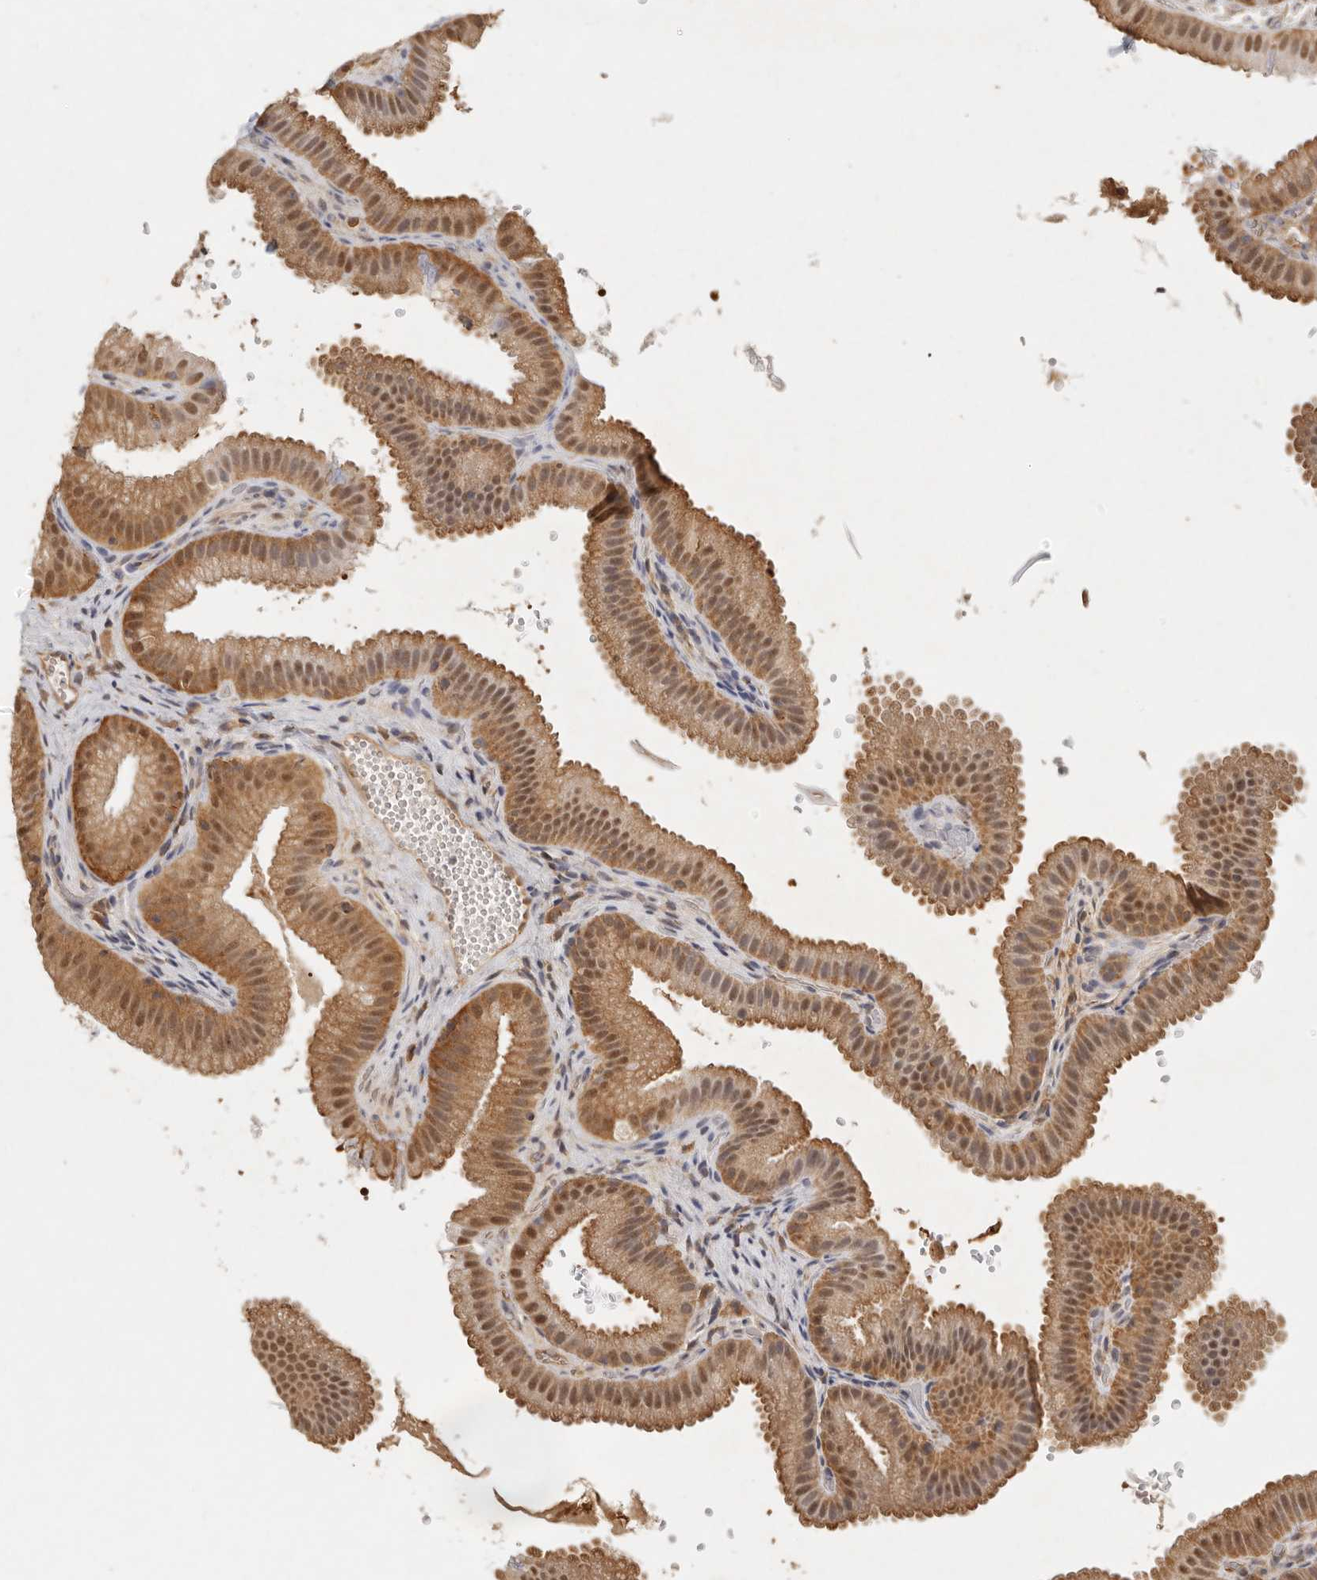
{"staining": {"intensity": "moderate", "quantity": ">75%", "location": "cytoplasmic/membranous,nuclear"}, "tissue": "gallbladder", "cell_type": "Glandular cells", "image_type": "normal", "snomed": [{"axis": "morphology", "description": "Normal tissue, NOS"}, {"axis": "topography", "description": "Gallbladder"}], "caption": "Protein expression by IHC reveals moderate cytoplasmic/membranous,nuclear positivity in about >75% of glandular cells in benign gallbladder.", "gene": "PSMA5", "patient": {"sex": "female", "age": 30}}